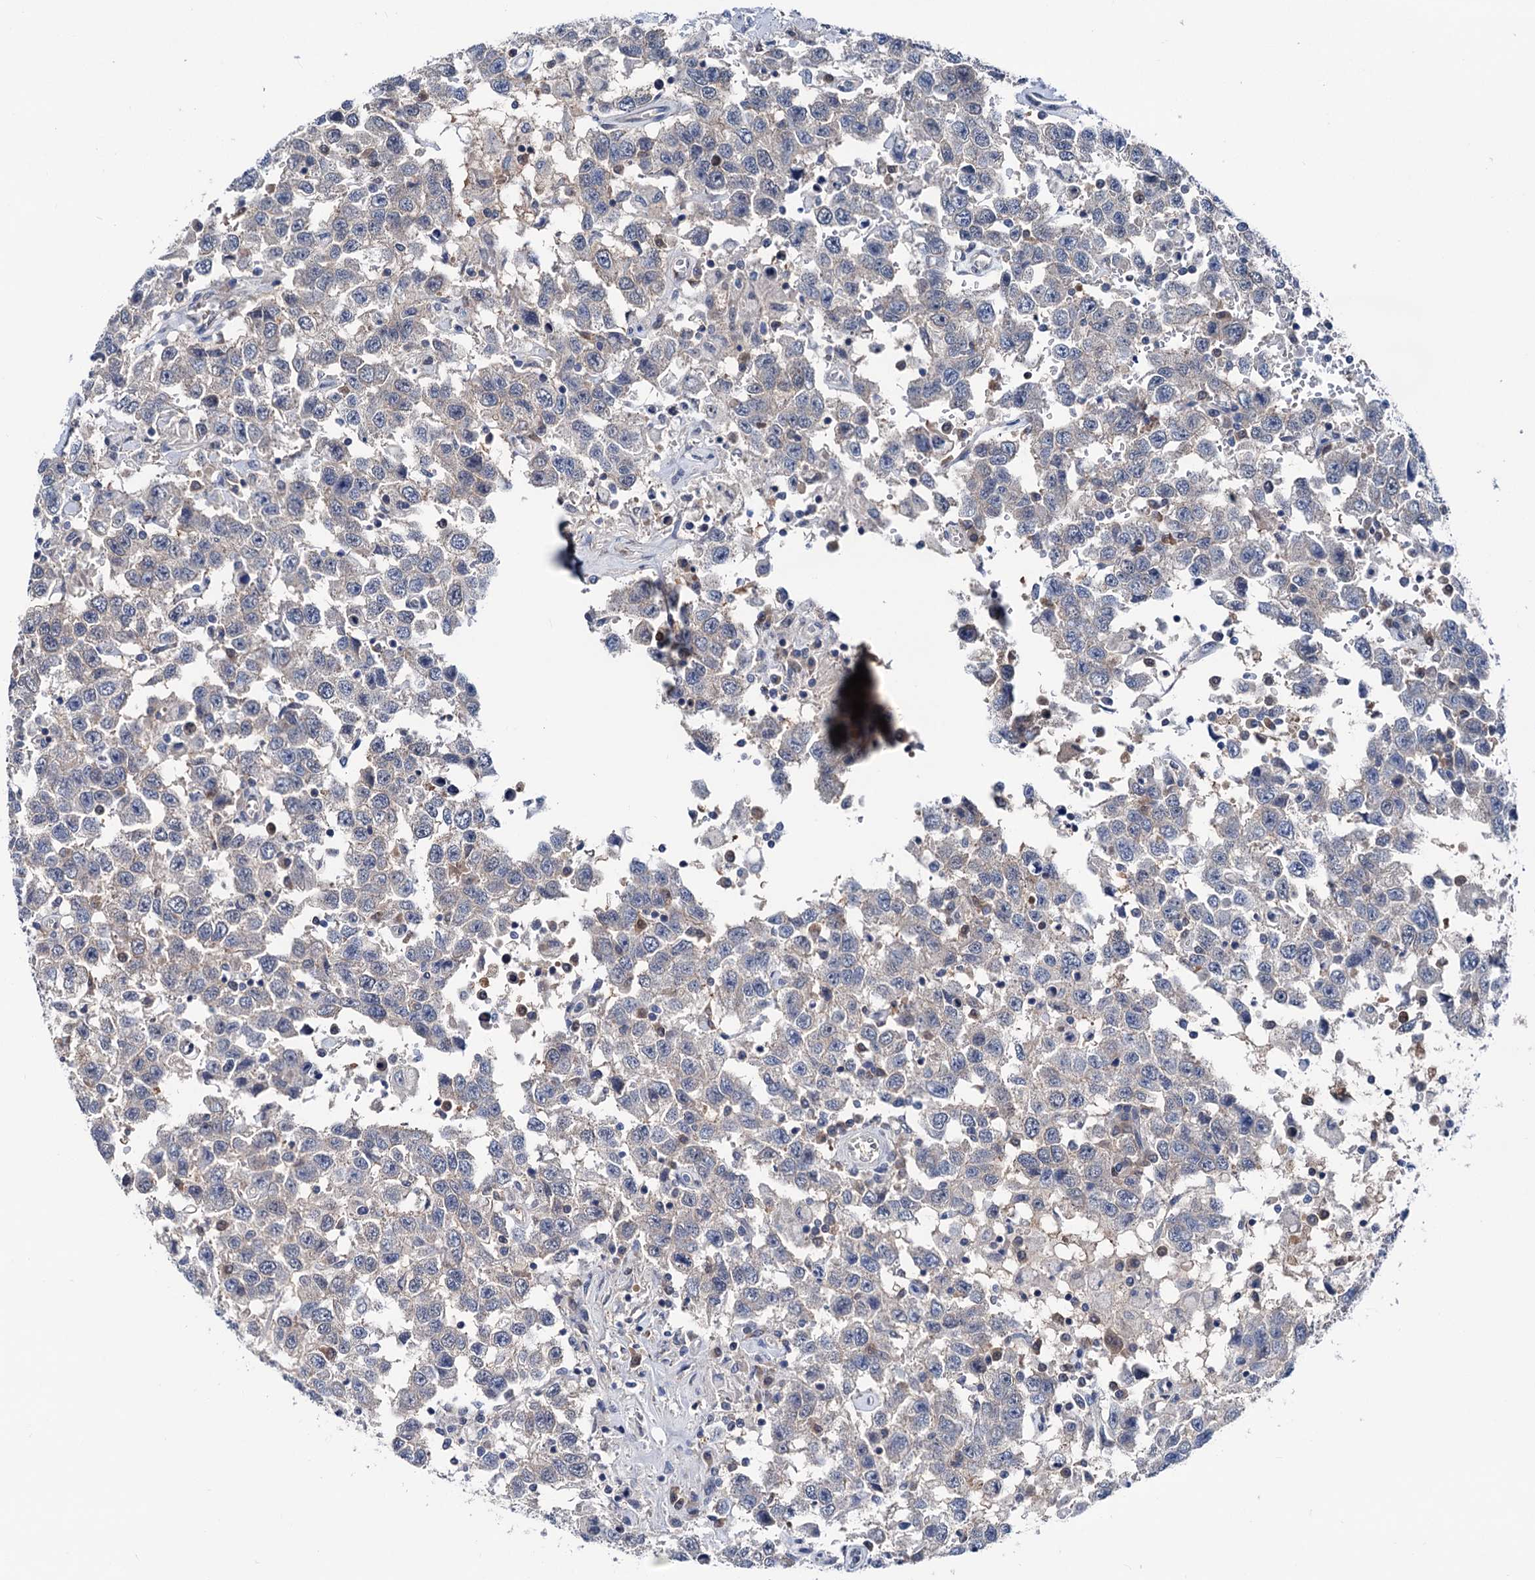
{"staining": {"intensity": "negative", "quantity": "none", "location": "none"}, "tissue": "testis cancer", "cell_type": "Tumor cells", "image_type": "cancer", "snomed": [{"axis": "morphology", "description": "Seminoma, NOS"}, {"axis": "topography", "description": "Testis"}], "caption": "A photomicrograph of human testis seminoma is negative for staining in tumor cells. (DAB (3,3'-diaminobenzidine) immunohistochemistry (IHC) with hematoxylin counter stain).", "gene": "GLO1", "patient": {"sex": "male", "age": 41}}